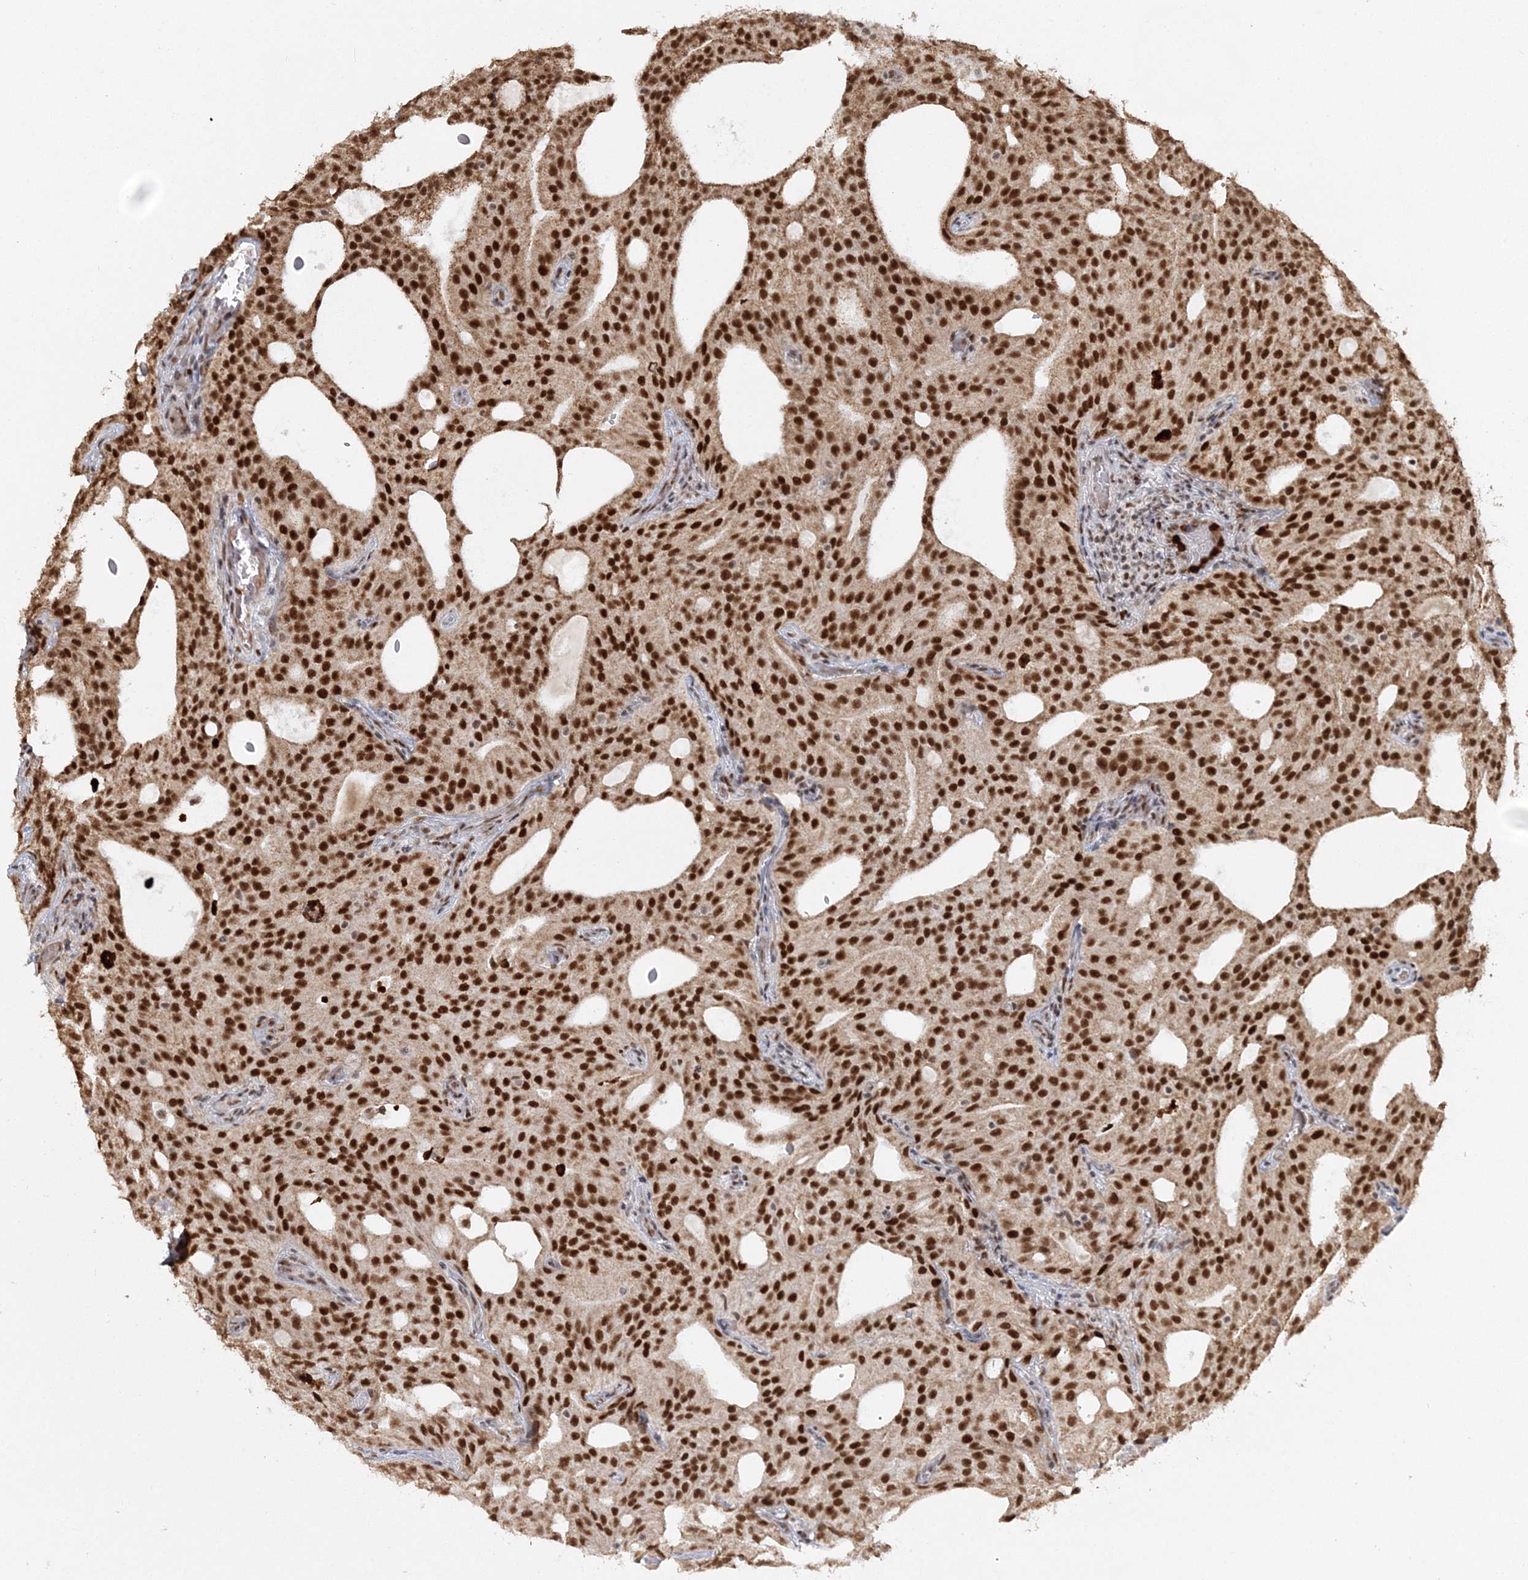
{"staining": {"intensity": "strong", "quantity": ">75%", "location": "nuclear"}, "tissue": "prostate cancer", "cell_type": "Tumor cells", "image_type": "cancer", "snomed": [{"axis": "morphology", "description": "Adenocarcinoma, Medium grade"}, {"axis": "topography", "description": "Prostate"}], "caption": "A high amount of strong nuclear positivity is present in about >75% of tumor cells in prostate cancer (medium-grade adenocarcinoma) tissue. The protein is shown in brown color, while the nuclei are stained blue.", "gene": "QRICH1", "patient": {"sex": "male", "age": 88}}